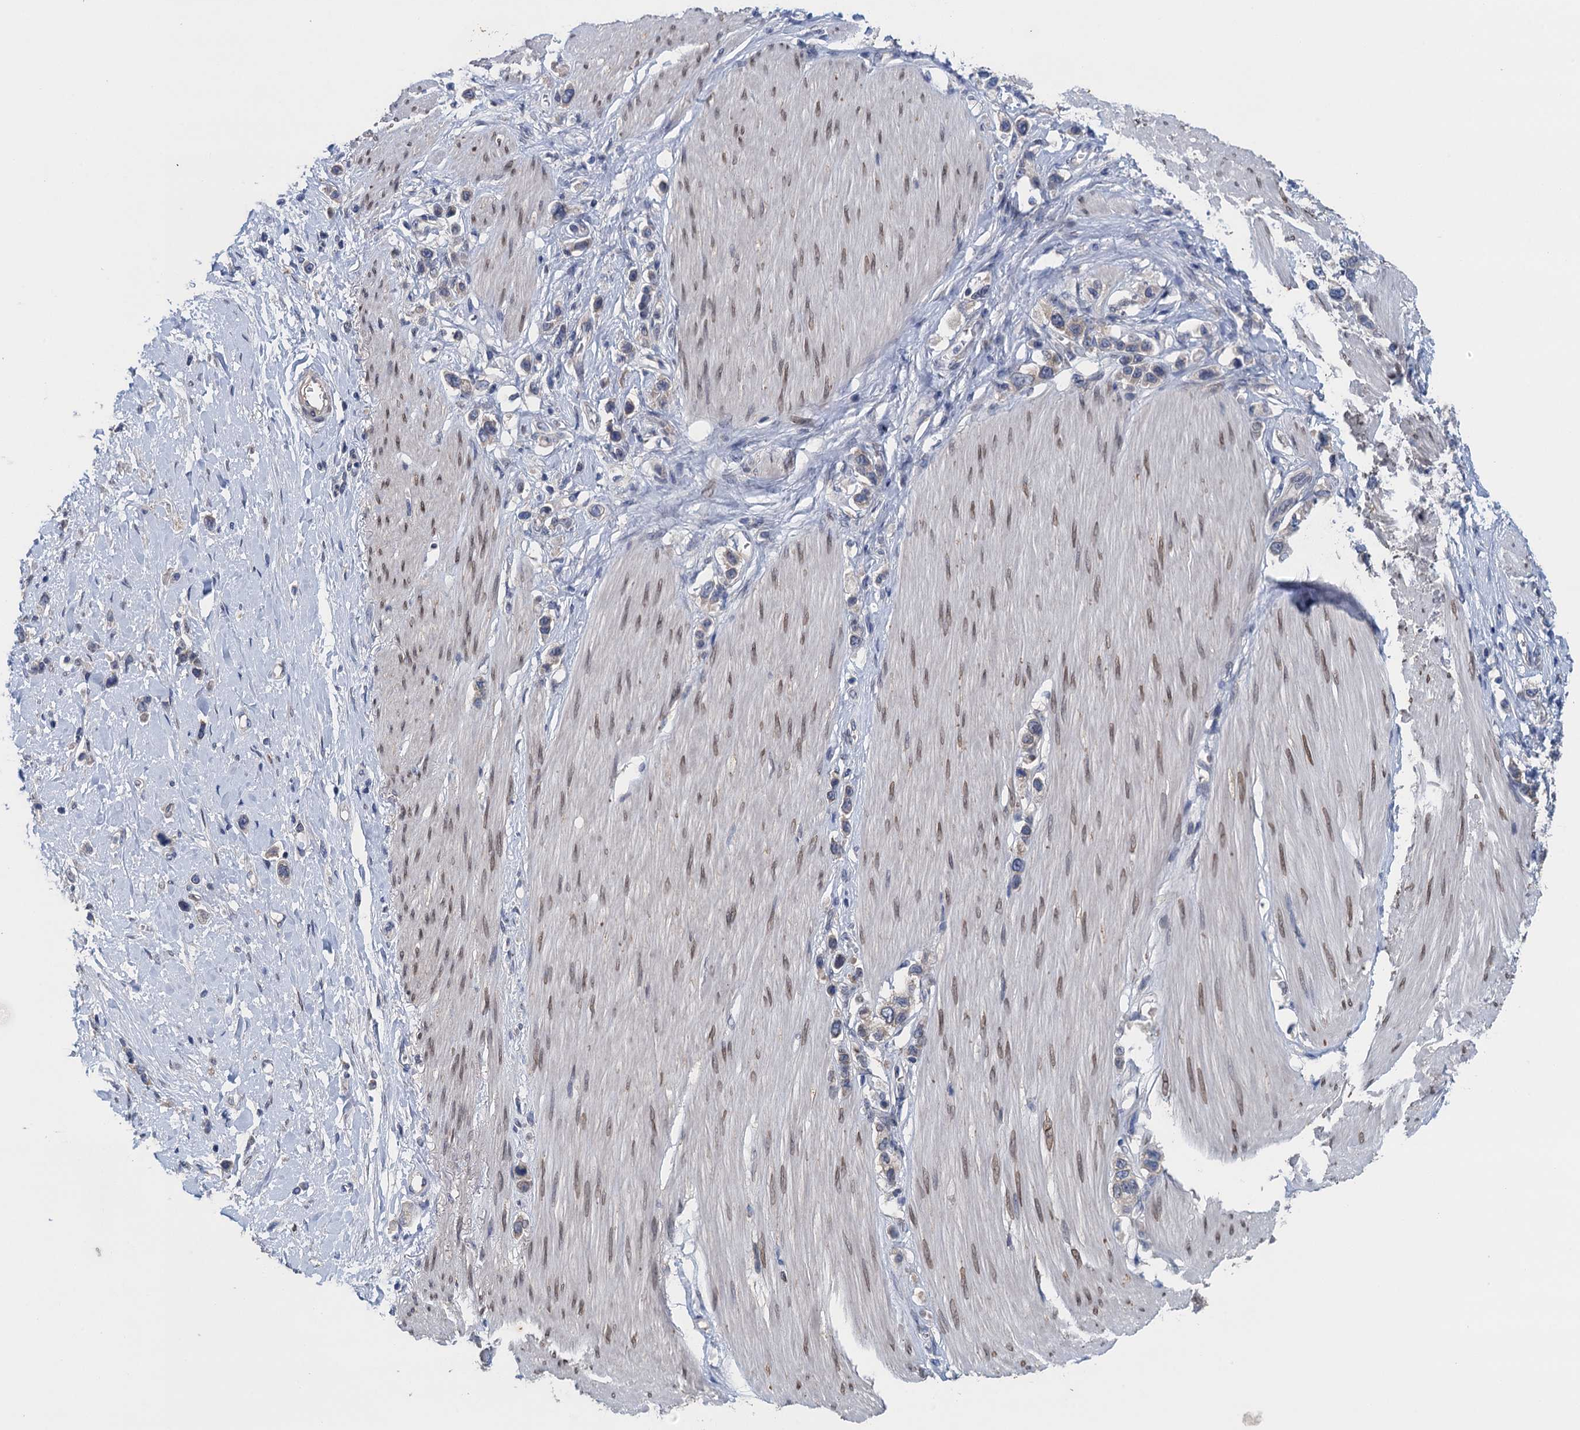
{"staining": {"intensity": "negative", "quantity": "none", "location": "none"}, "tissue": "stomach cancer", "cell_type": "Tumor cells", "image_type": "cancer", "snomed": [{"axis": "morphology", "description": "Adenocarcinoma, NOS"}, {"axis": "topography", "description": "Stomach"}], "caption": "Tumor cells show no significant staining in adenocarcinoma (stomach).", "gene": "CTU2", "patient": {"sex": "female", "age": 65}}